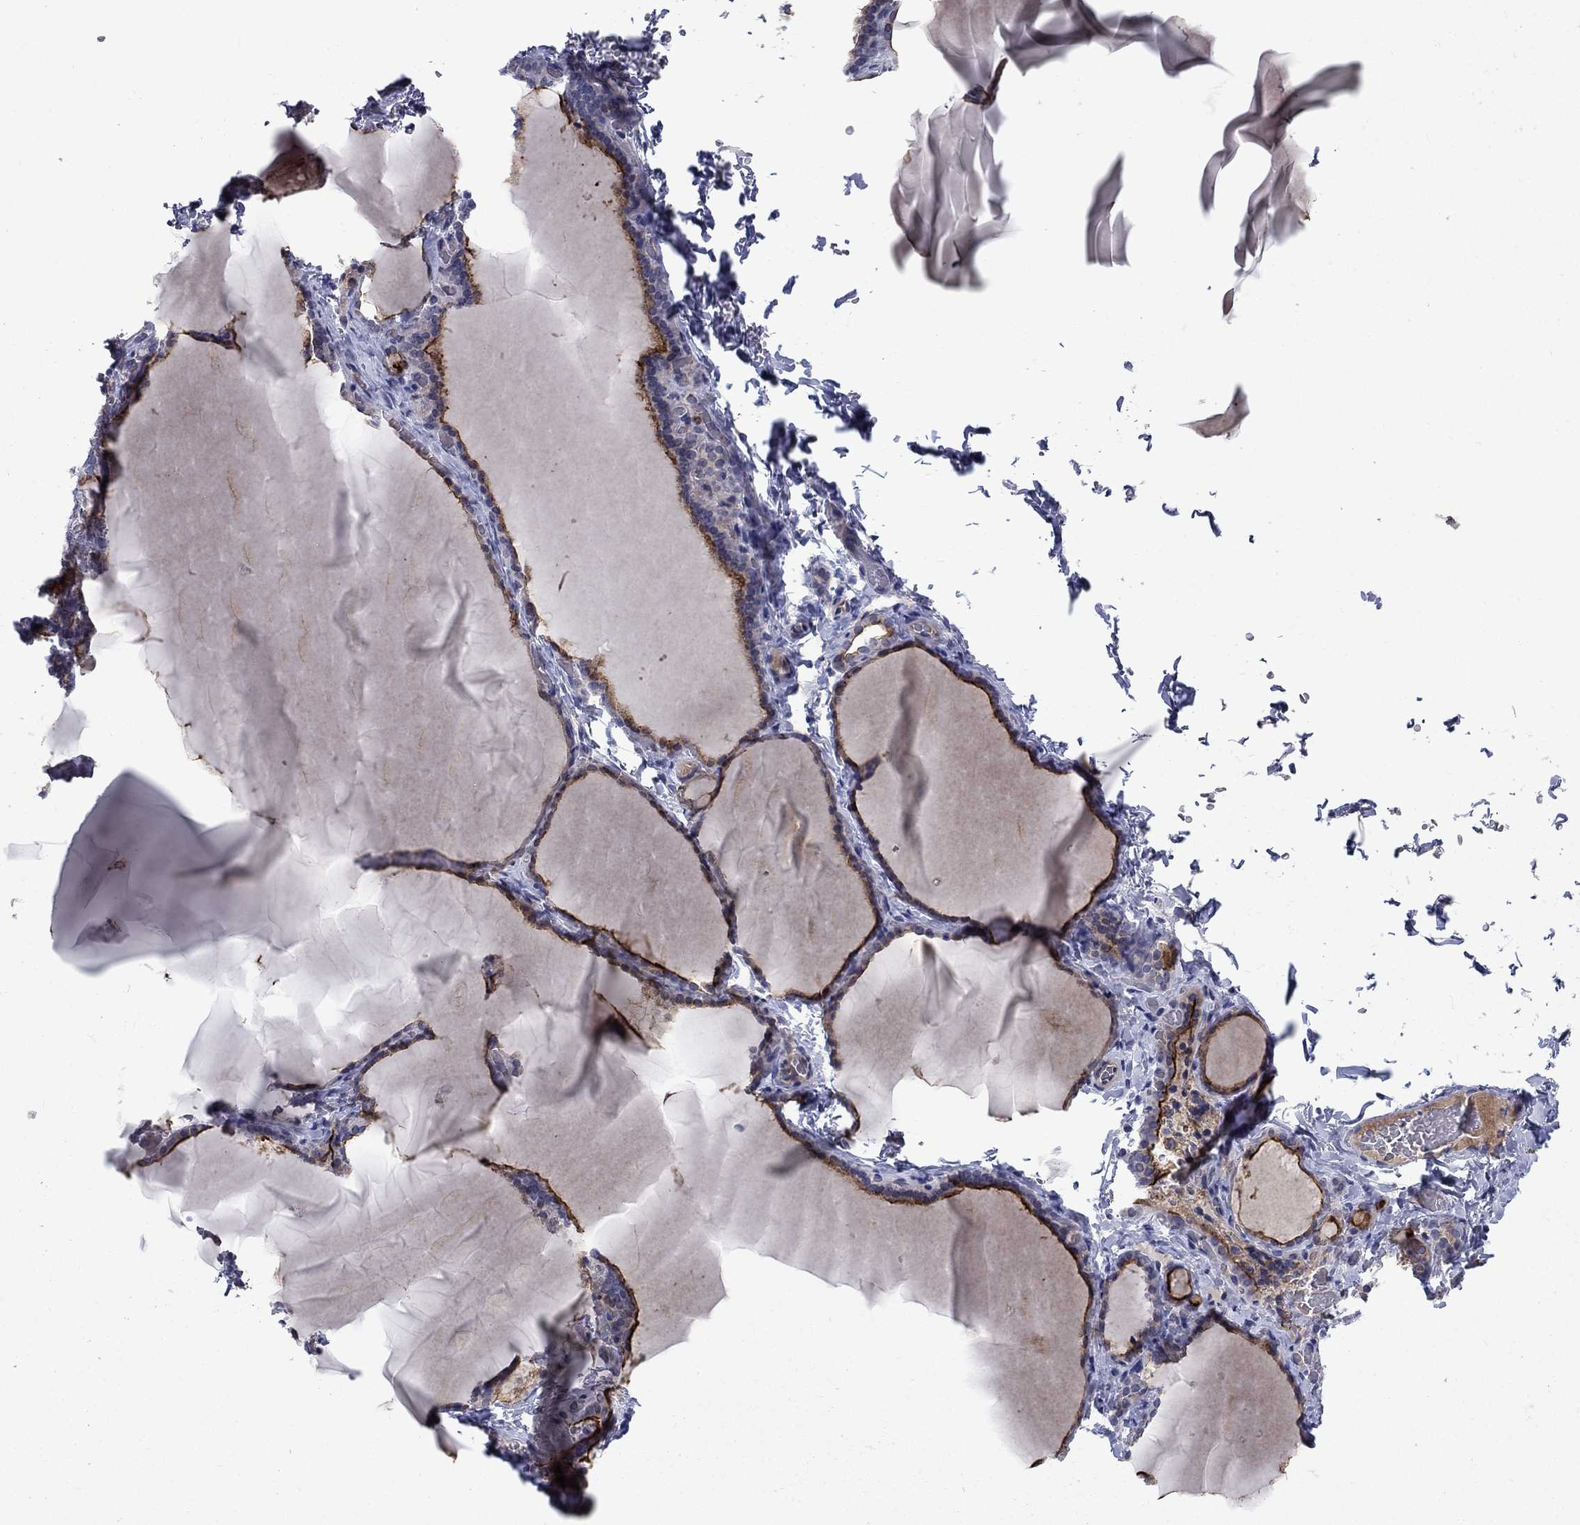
{"staining": {"intensity": "strong", "quantity": "25%-75%", "location": "cytoplasmic/membranous"}, "tissue": "thyroid gland", "cell_type": "Glandular cells", "image_type": "normal", "snomed": [{"axis": "morphology", "description": "Normal tissue, NOS"}, {"axis": "morphology", "description": "Hyperplasia, NOS"}, {"axis": "topography", "description": "Thyroid gland"}], "caption": "An image of thyroid gland stained for a protein shows strong cytoplasmic/membranous brown staining in glandular cells. (DAB = brown stain, brightfield microscopy at high magnification).", "gene": "SLC1A1", "patient": {"sex": "female", "age": 27}}